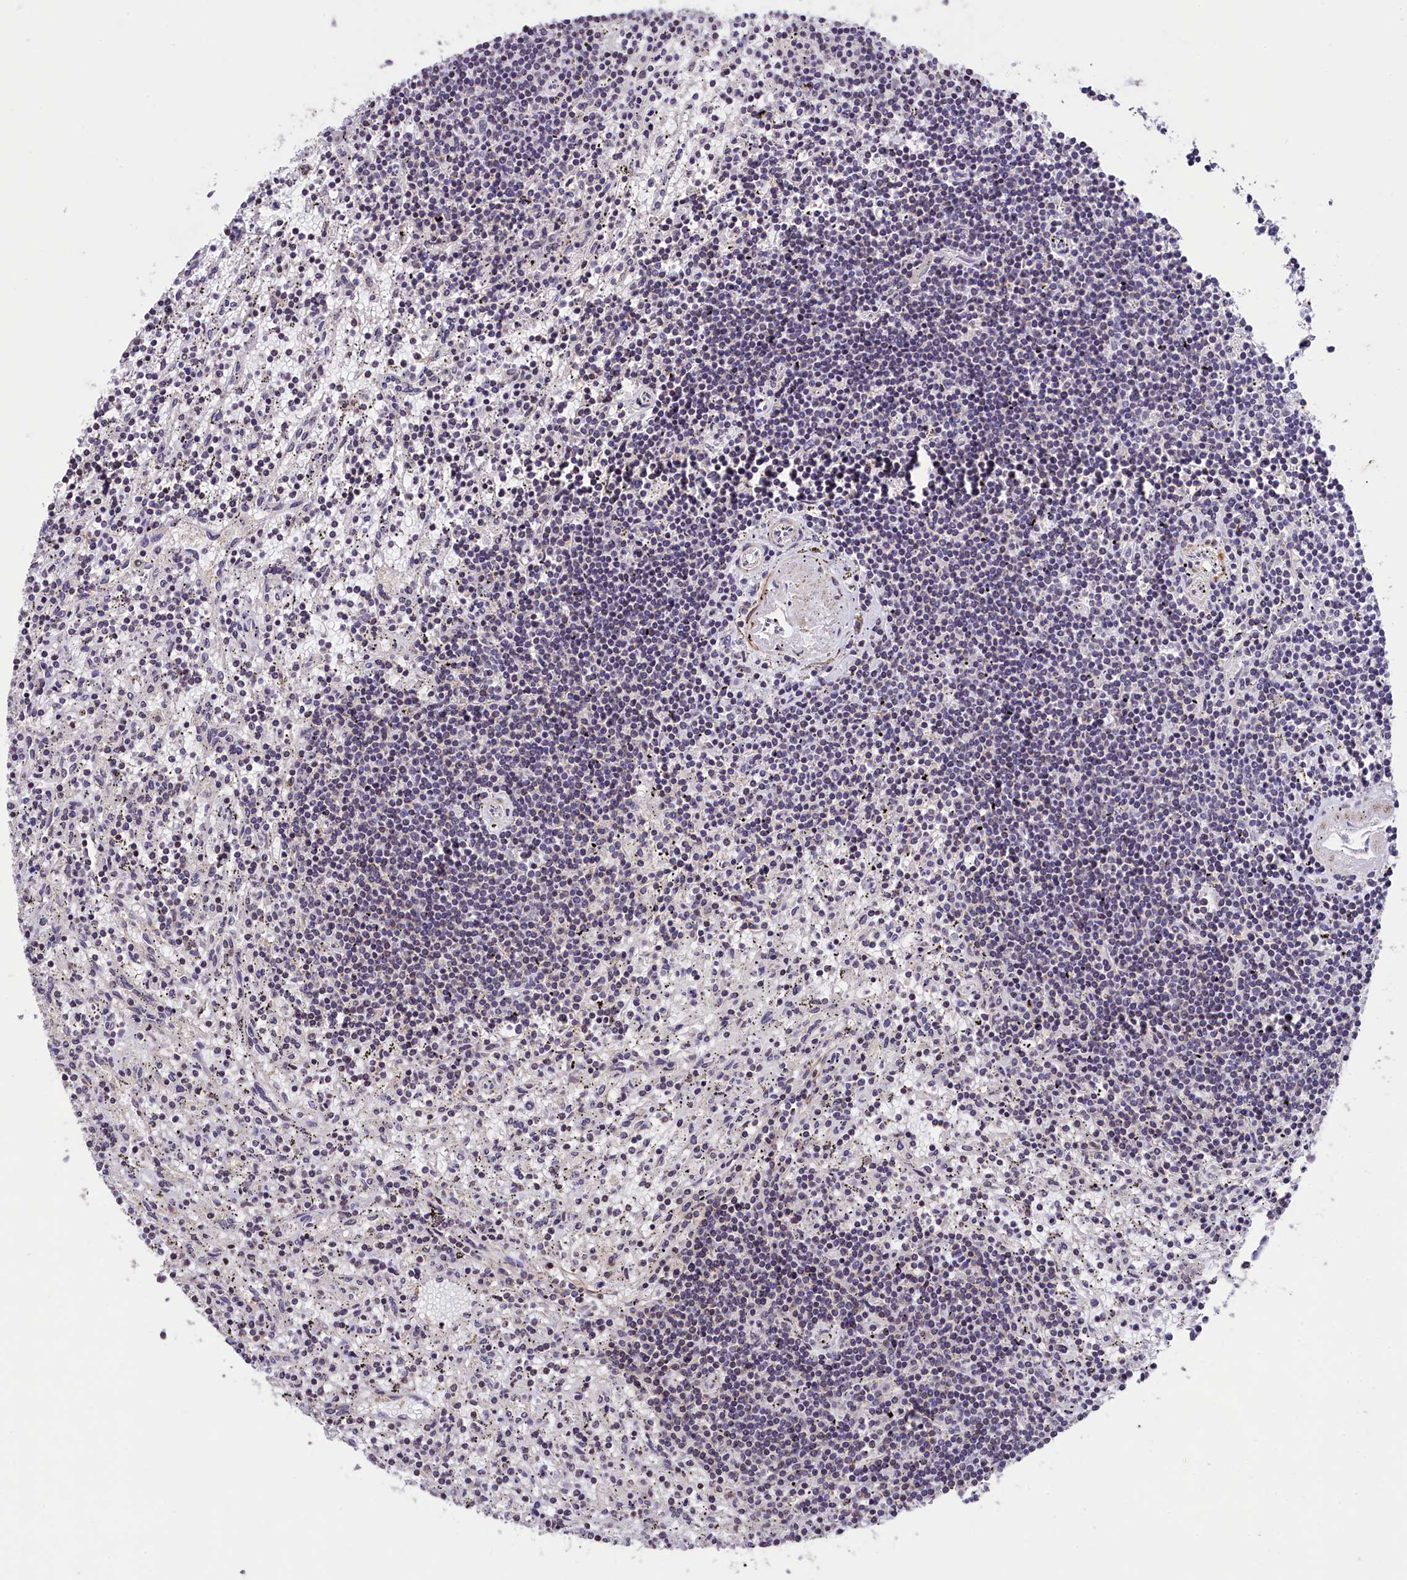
{"staining": {"intensity": "negative", "quantity": "none", "location": "none"}, "tissue": "lymphoma", "cell_type": "Tumor cells", "image_type": "cancer", "snomed": [{"axis": "morphology", "description": "Malignant lymphoma, non-Hodgkin's type, Low grade"}, {"axis": "topography", "description": "Spleen"}], "caption": "An image of human lymphoma is negative for staining in tumor cells.", "gene": "ZNF2", "patient": {"sex": "male", "age": 76}}